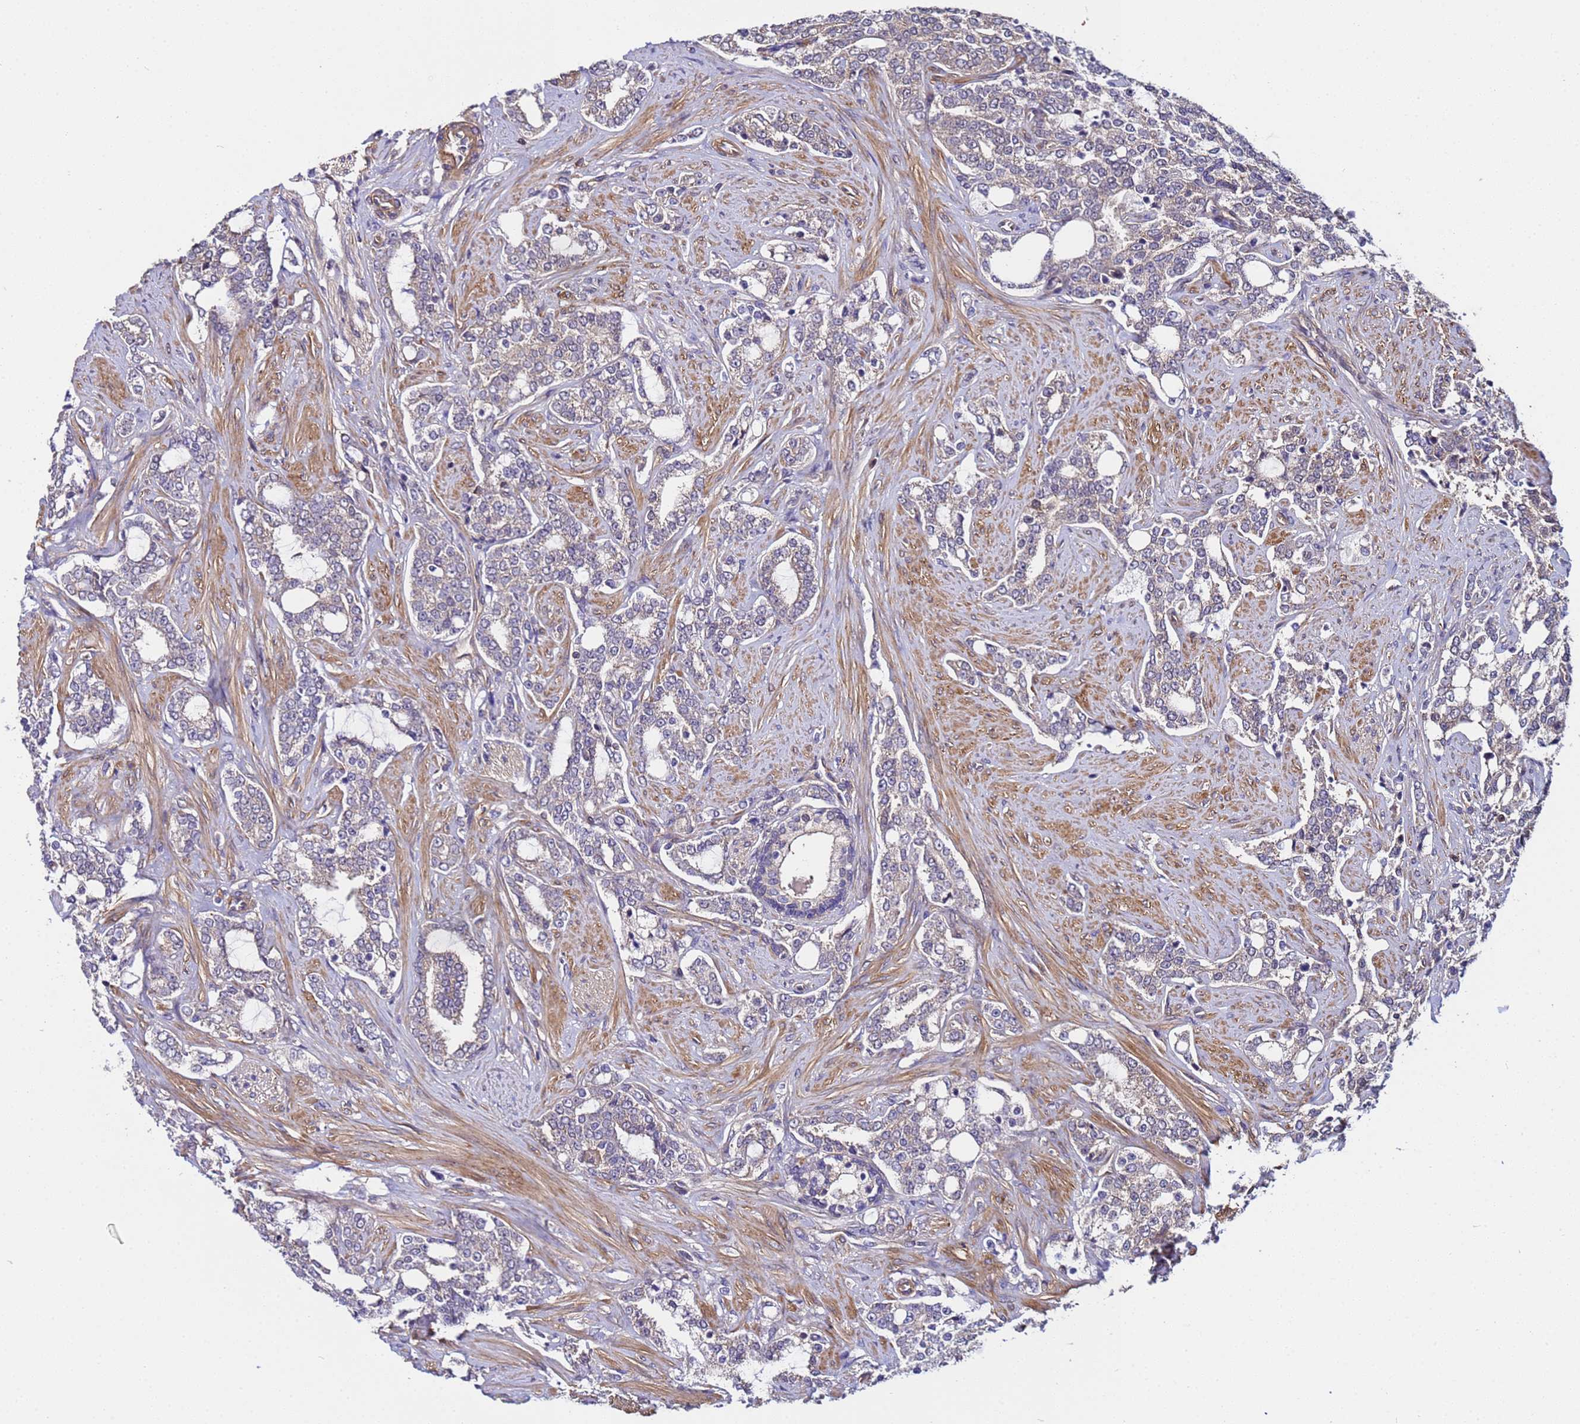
{"staining": {"intensity": "weak", "quantity": "<25%", "location": "cytoplasmic/membranous"}, "tissue": "prostate cancer", "cell_type": "Tumor cells", "image_type": "cancer", "snomed": [{"axis": "morphology", "description": "Adenocarcinoma, High grade"}, {"axis": "topography", "description": "Prostate"}], "caption": "Immunohistochemistry (IHC) of prostate cancer reveals no staining in tumor cells.", "gene": "STK38", "patient": {"sex": "male", "age": 64}}